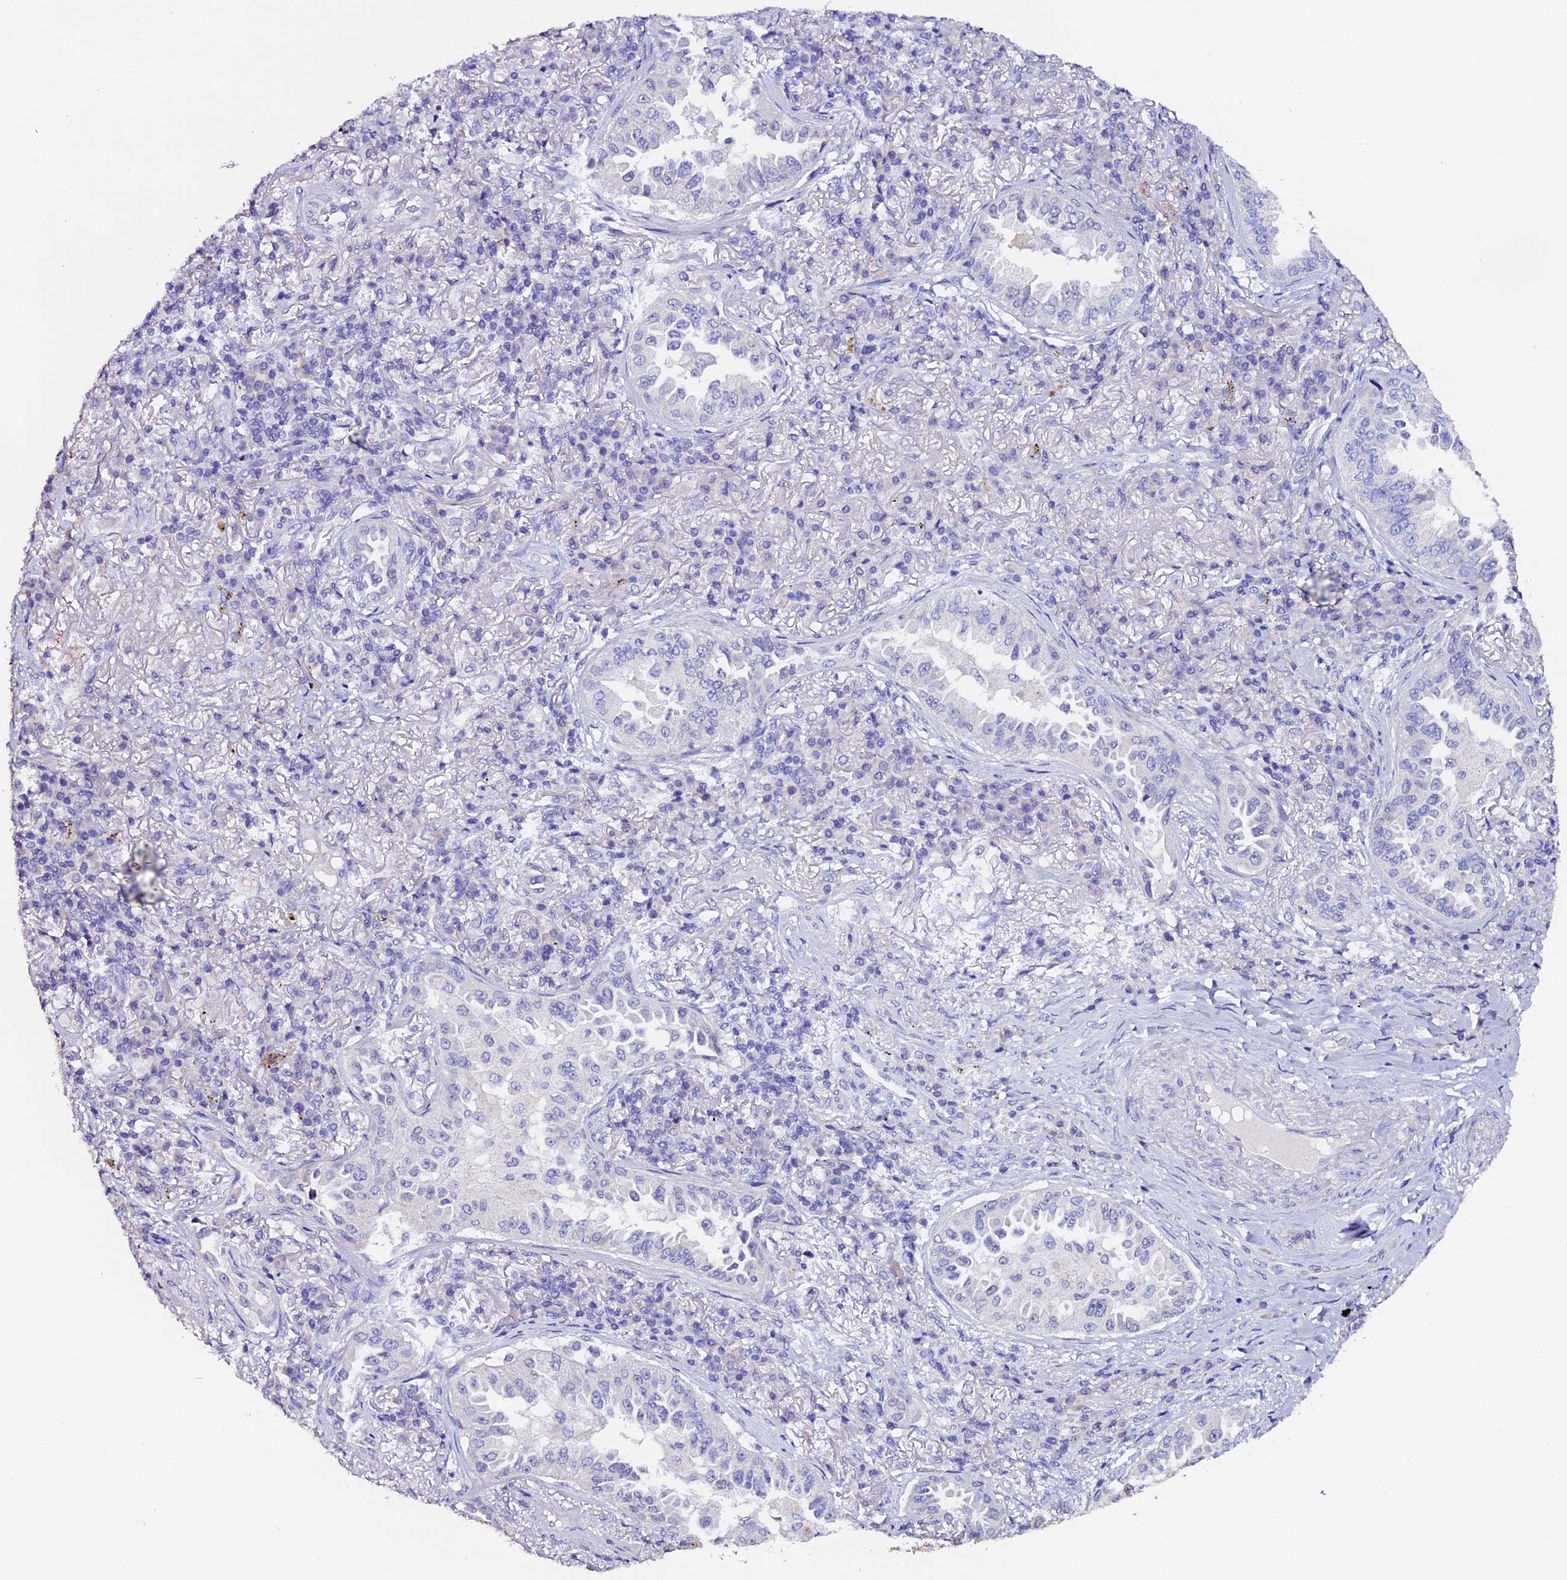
{"staining": {"intensity": "negative", "quantity": "none", "location": "none"}, "tissue": "lung cancer", "cell_type": "Tumor cells", "image_type": "cancer", "snomed": [{"axis": "morphology", "description": "Adenocarcinoma, NOS"}, {"axis": "topography", "description": "Lung"}], "caption": "Adenocarcinoma (lung) was stained to show a protein in brown. There is no significant positivity in tumor cells.", "gene": "FBXW9", "patient": {"sex": "female", "age": 69}}